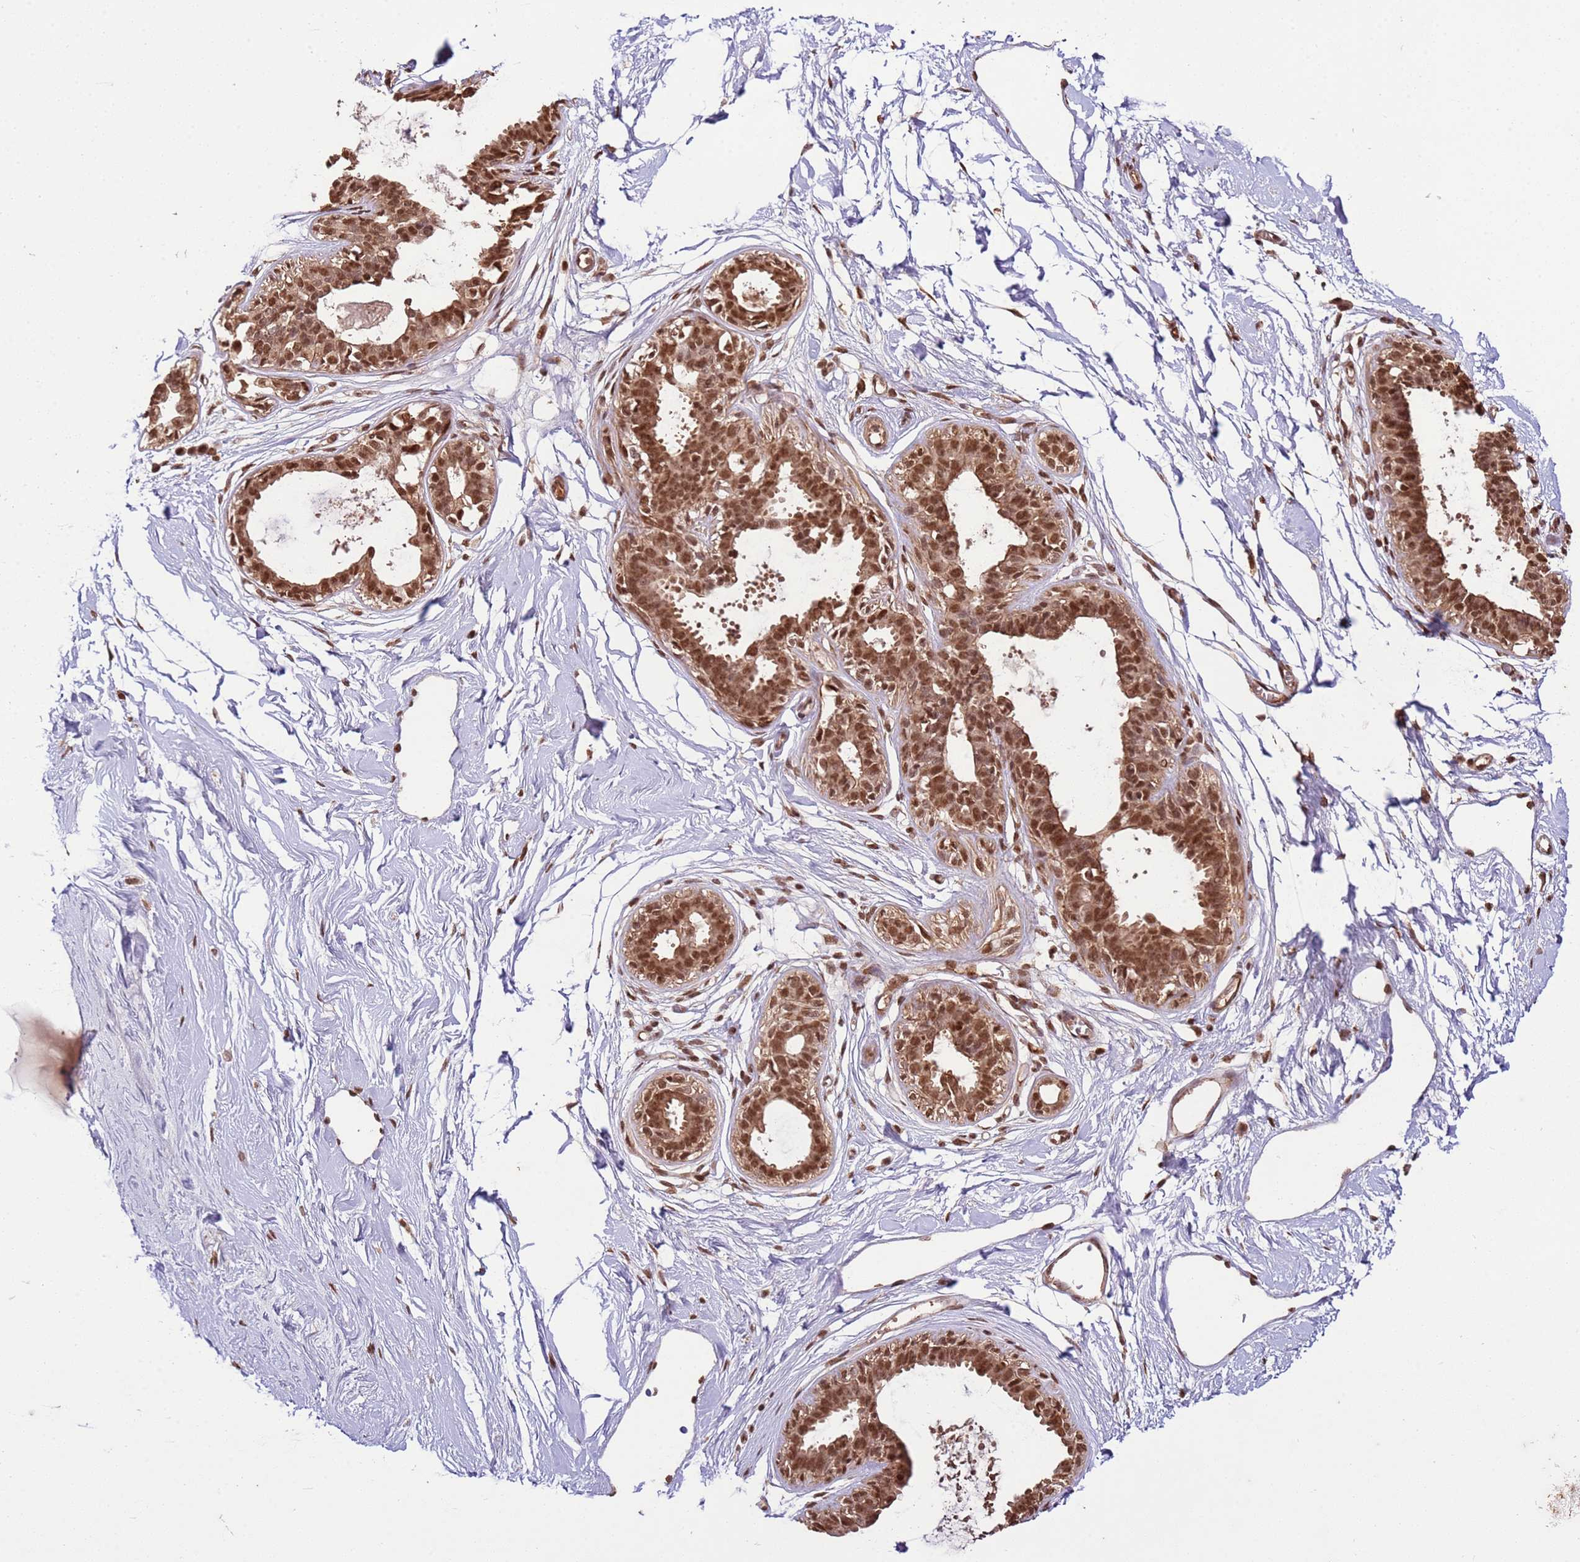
{"staining": {"intensity": "moderate", "quantity": ">75%", "location": "cytoplasmic/membranous,nuclear"}, "tissue": "breast", "cell_type": "Glandular cells", "image_type": "normal", "snomed": [{"axis": "morphology", "description": "Normal tissue, NOS"}, {"axis": "topography", "description": "Breast"}], "caption": "DAB (3,3'-diaminobenzidine) immunohistochemical staining of benign breast demonstrates moderate cytoplasmic/membranous,nuclear protein positivity in approximately >75% of glandular cells. (Brightfield microscopy of DAB IHC at high magnification).", "gene": "ZBTB12", "patient": {"sex": "female", "age": 45}}